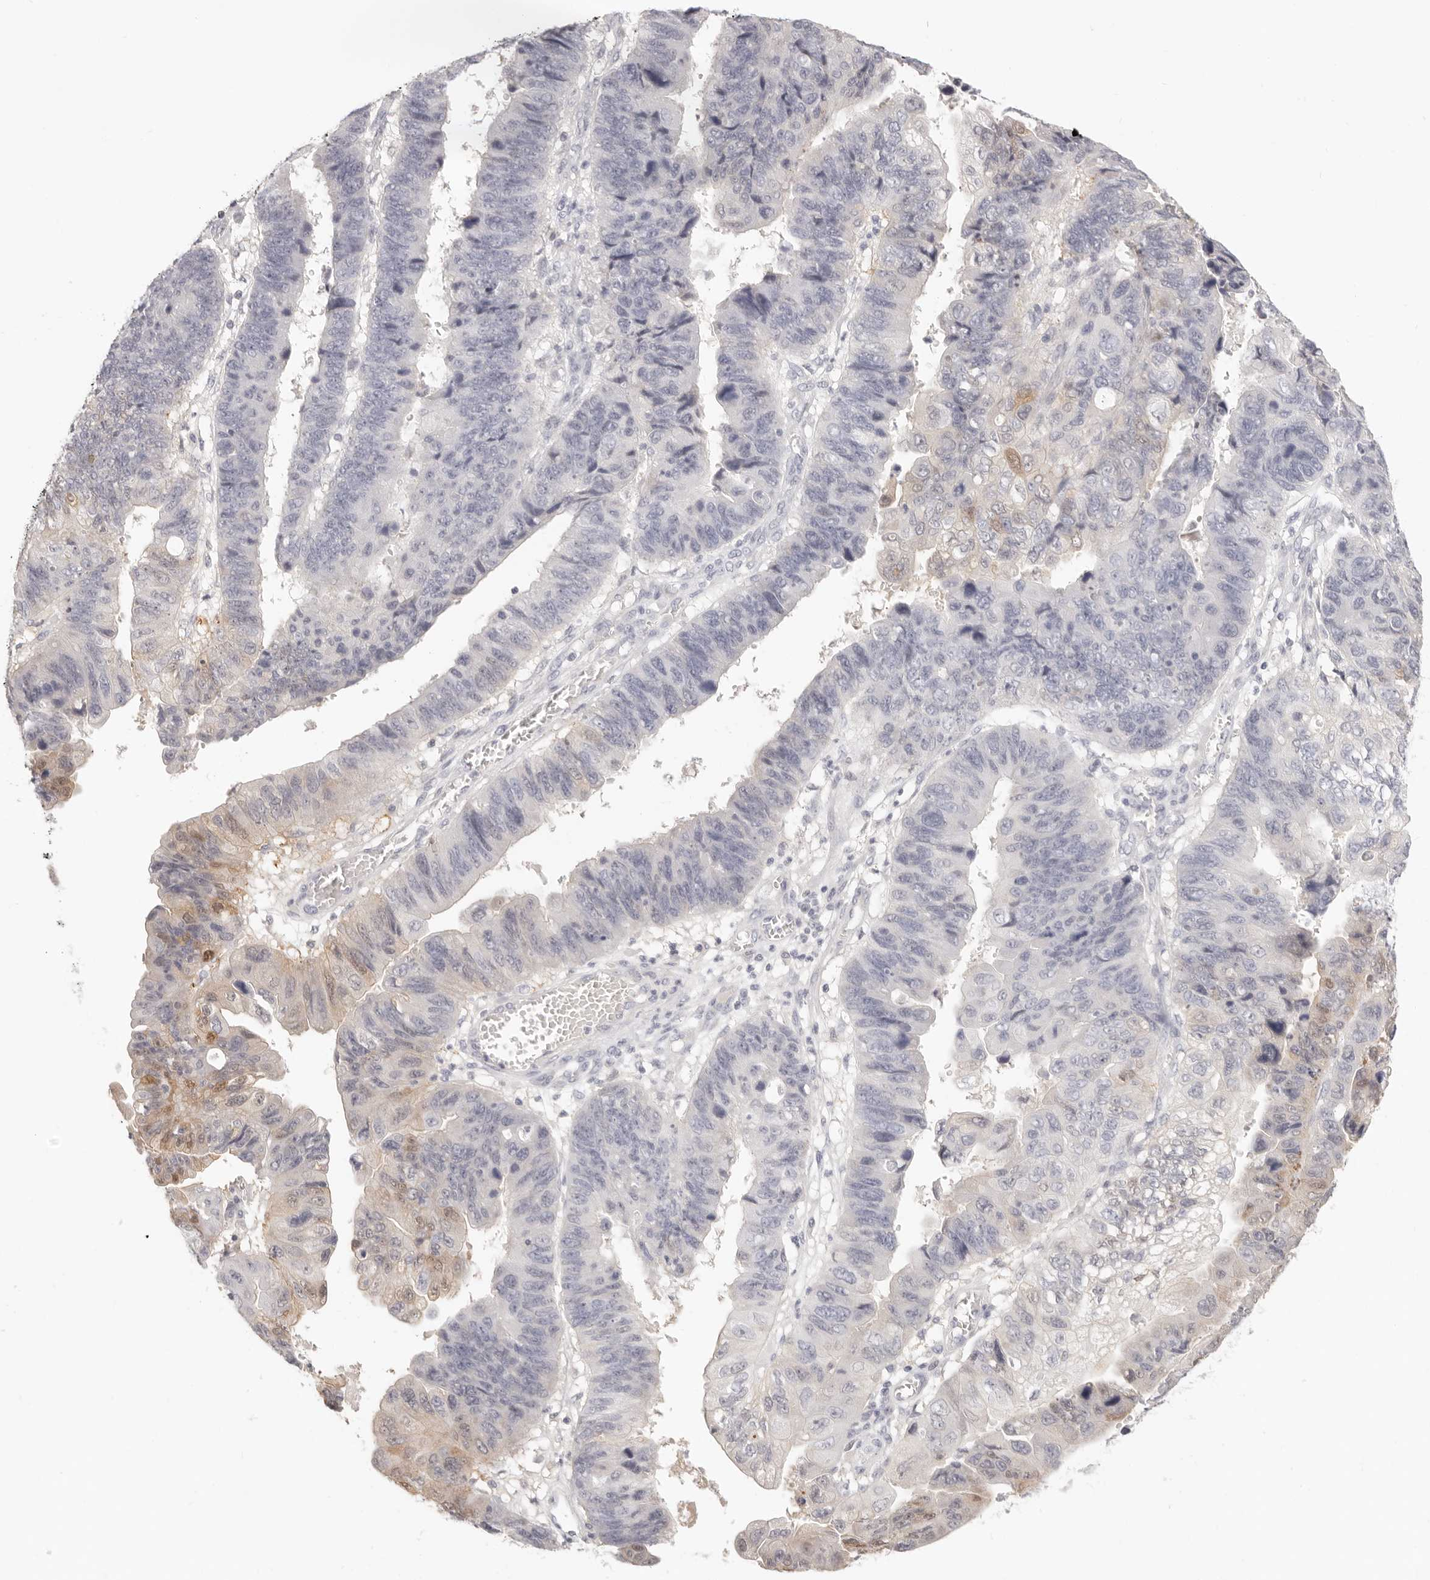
{"staining": {"intensity": "weak", "quantity": "<25%", "location": "cytoplasmic/membranous"}, "tissue": "stomach cancer", "cell_type": "Tumor cells", "image_type": "cancer", "snomed": [{"axis": "morphology", "description": "Adenocarcinoma, NOS"}, {"axis": "topography", "description": "Stomach"}], "caption": "Immunohistochemical staining of human adenocarcinoma (stomach) reveals no significant positivity in tumor cells.", "gene": "FABP1", "patient": {"sex": "male", "age": 59}}